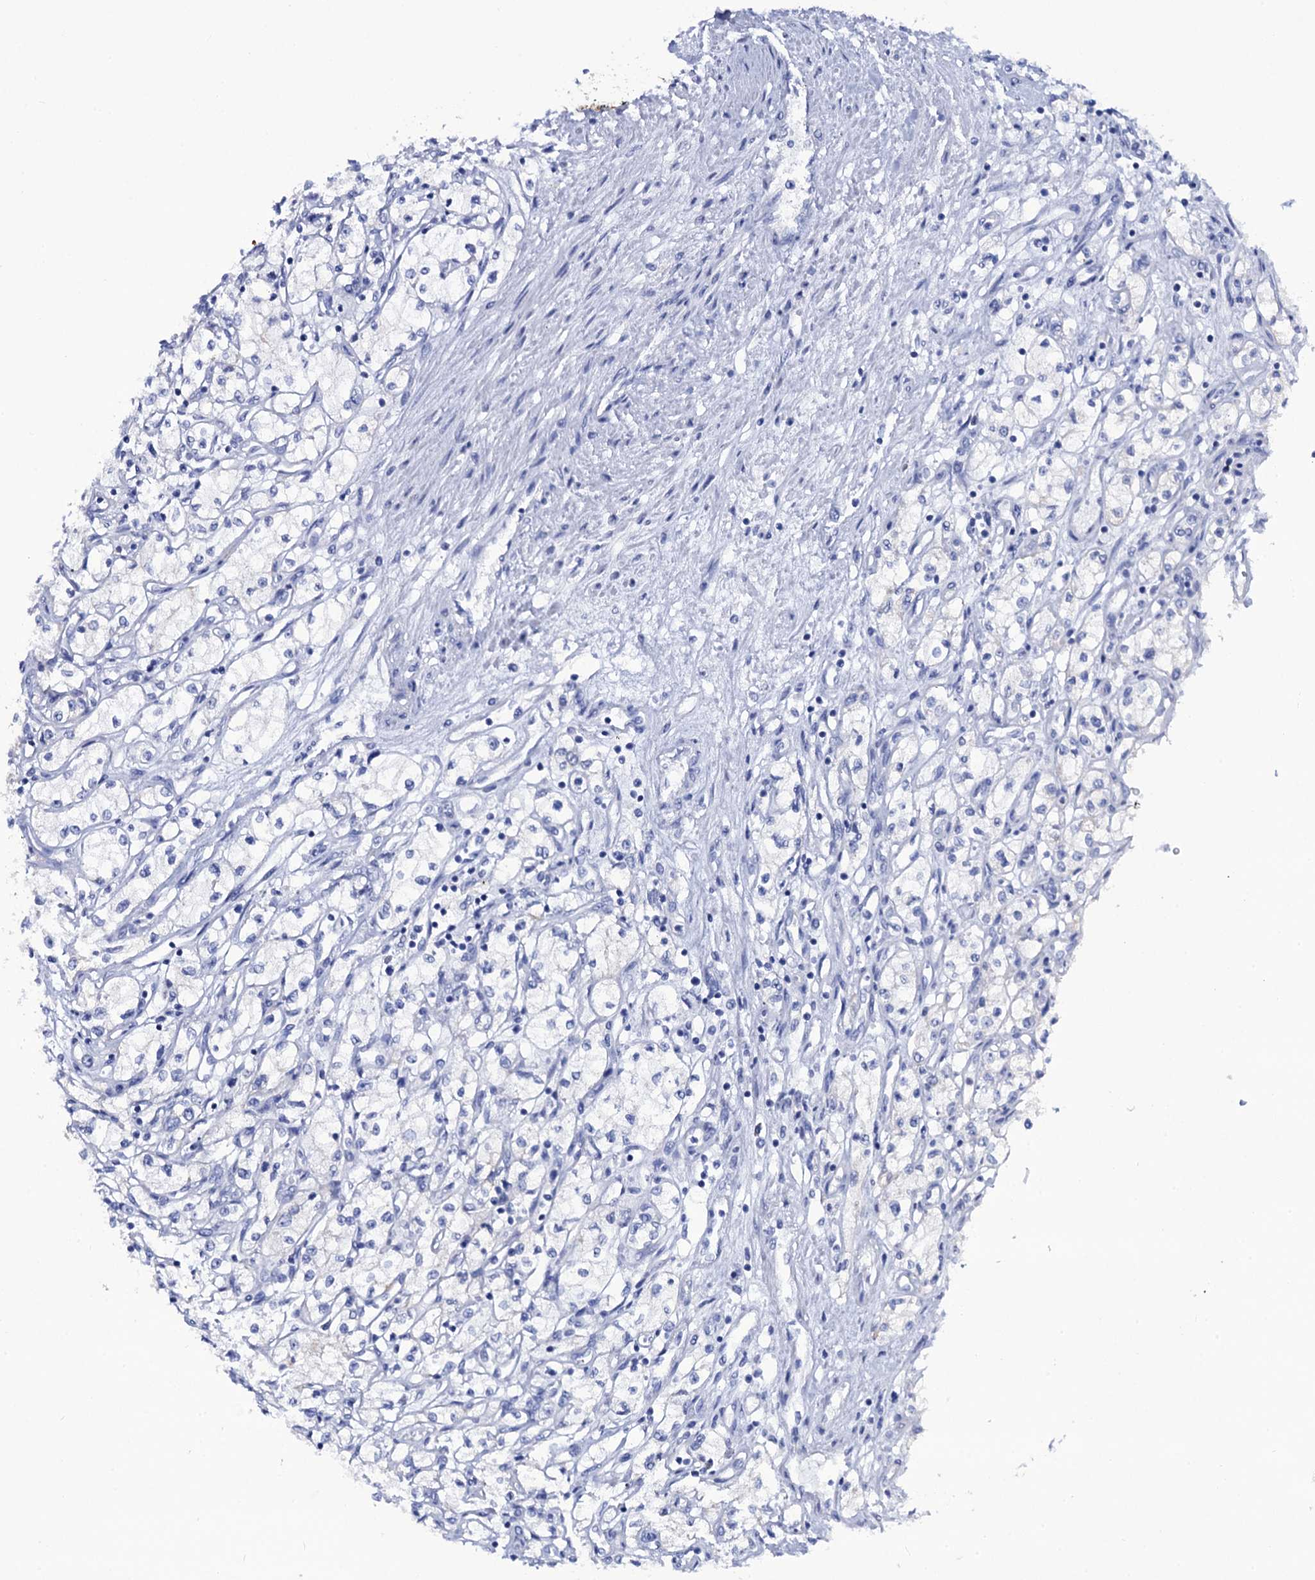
{"staining": {"intensity": "negative", "quantity": "none", "location": "none"}, "tissue": "renal cancer", "cell_type": "Tumor cells", "image_type": "cancer", "snomed": [{"axis": "morphology", "description": "Adenocarcinoma, NOS"}, {"axis": "topography", "description": "Kidney"}], "caption": "A histopathology image of human renal cancer (adenocarcinoma) is negative for staining in tumor cells.", "gene": "RAB3IP", "patient": {"sex": "male", "age": 59}}